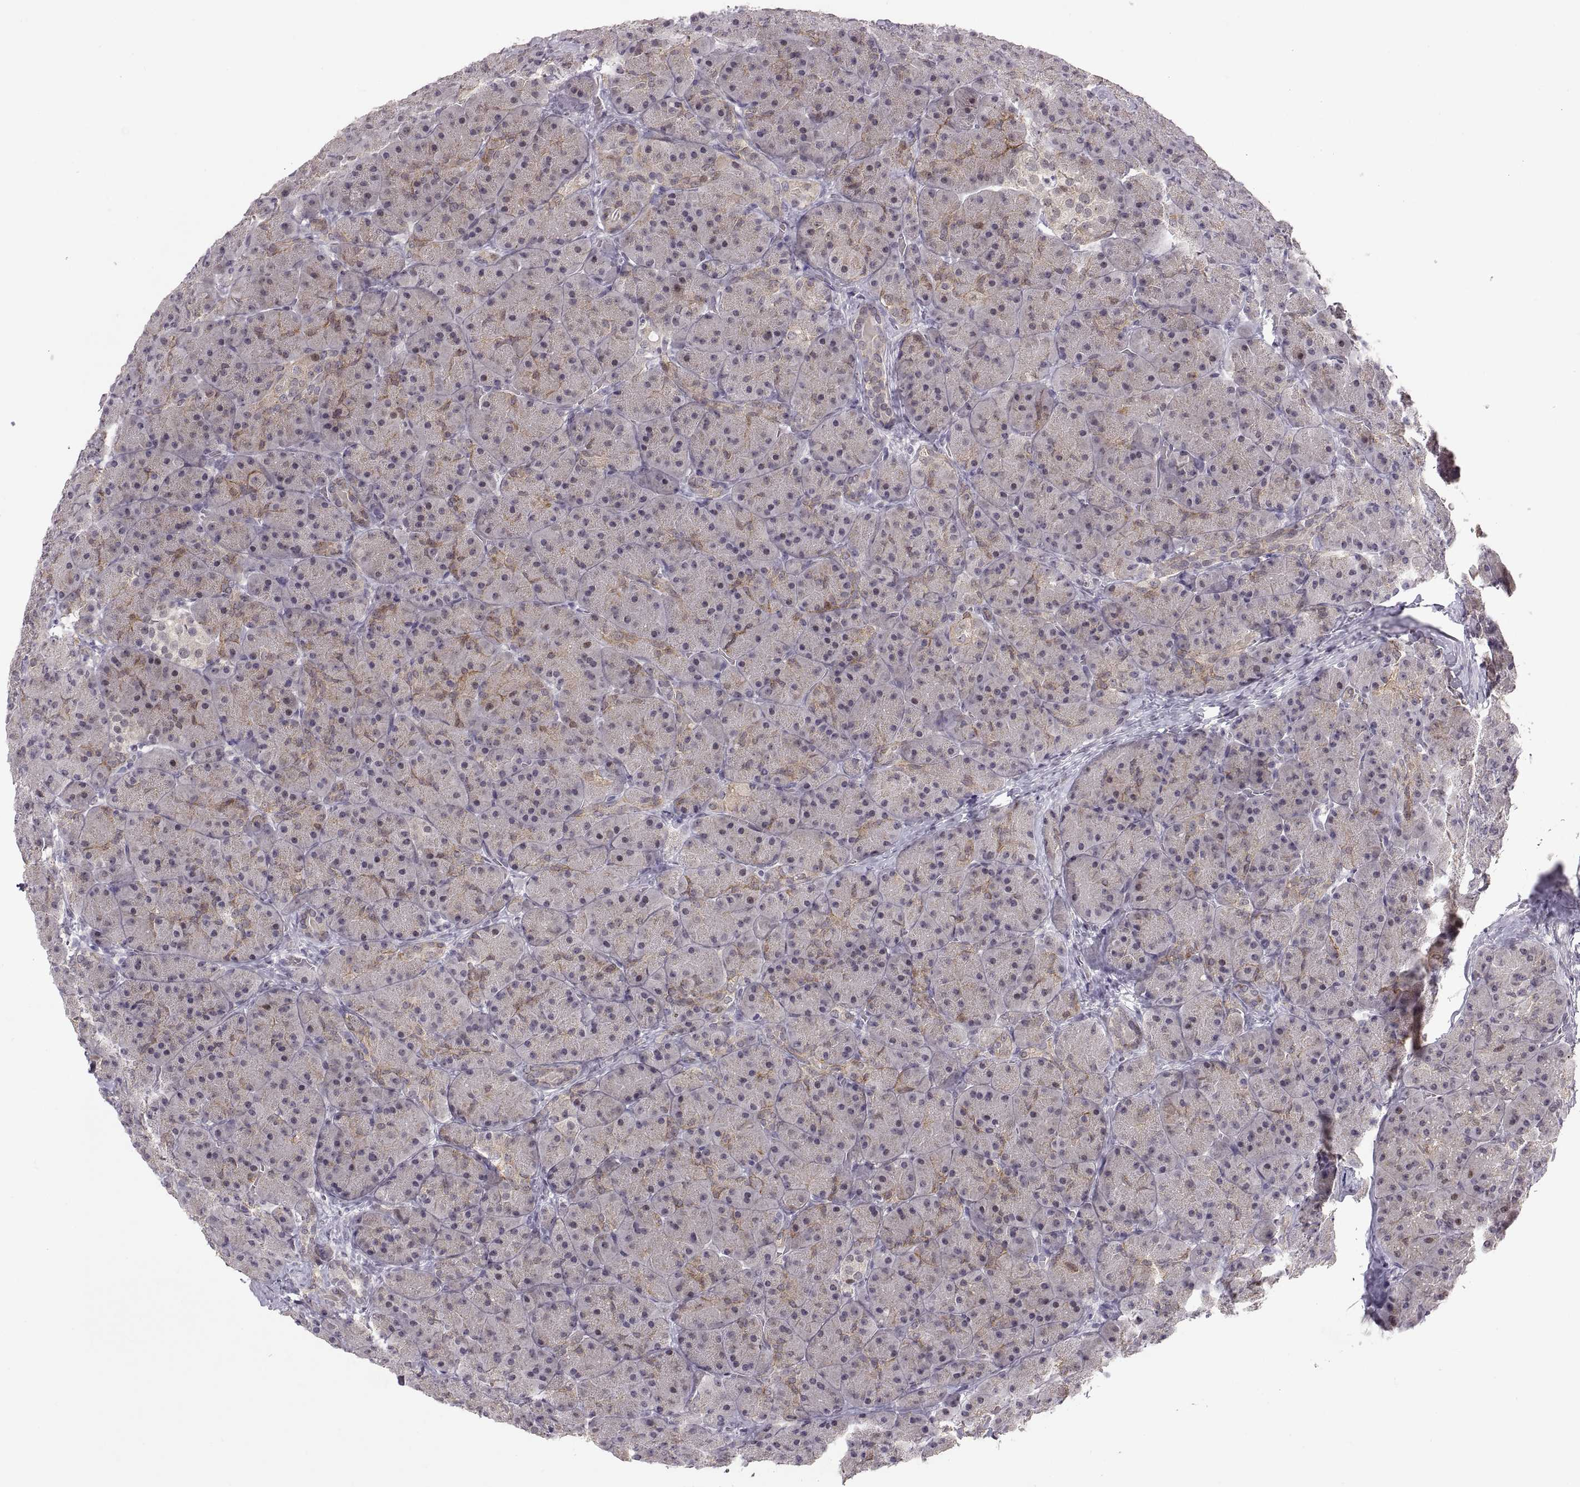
{"staining": {"intensity": "moderate", "quantity": "25%-75%", "location": "cytoplasmic/membranous"}, "tissue": "pancreas", "cell_type": "Exocrine glandular cells", "image_type": "normal", "snomed": [{"axis": "morphology", "description": "Normal tissue, NOS"}, {"axis": "topography", "description": "Pancreas"}], "caption": "A brown stain highlights moderate cytoplasmic/membranous expression of a protein in exocrine glandular cells of normal human pancreas. The protein is stained brown, and the nuclei are stained in blue (DAB (3,3'-diaminobenzidine) IHC with brightfield microscopy, high magnification).", "gene": "SNAI1", "patient": {"sex": "male", "age": 57}}